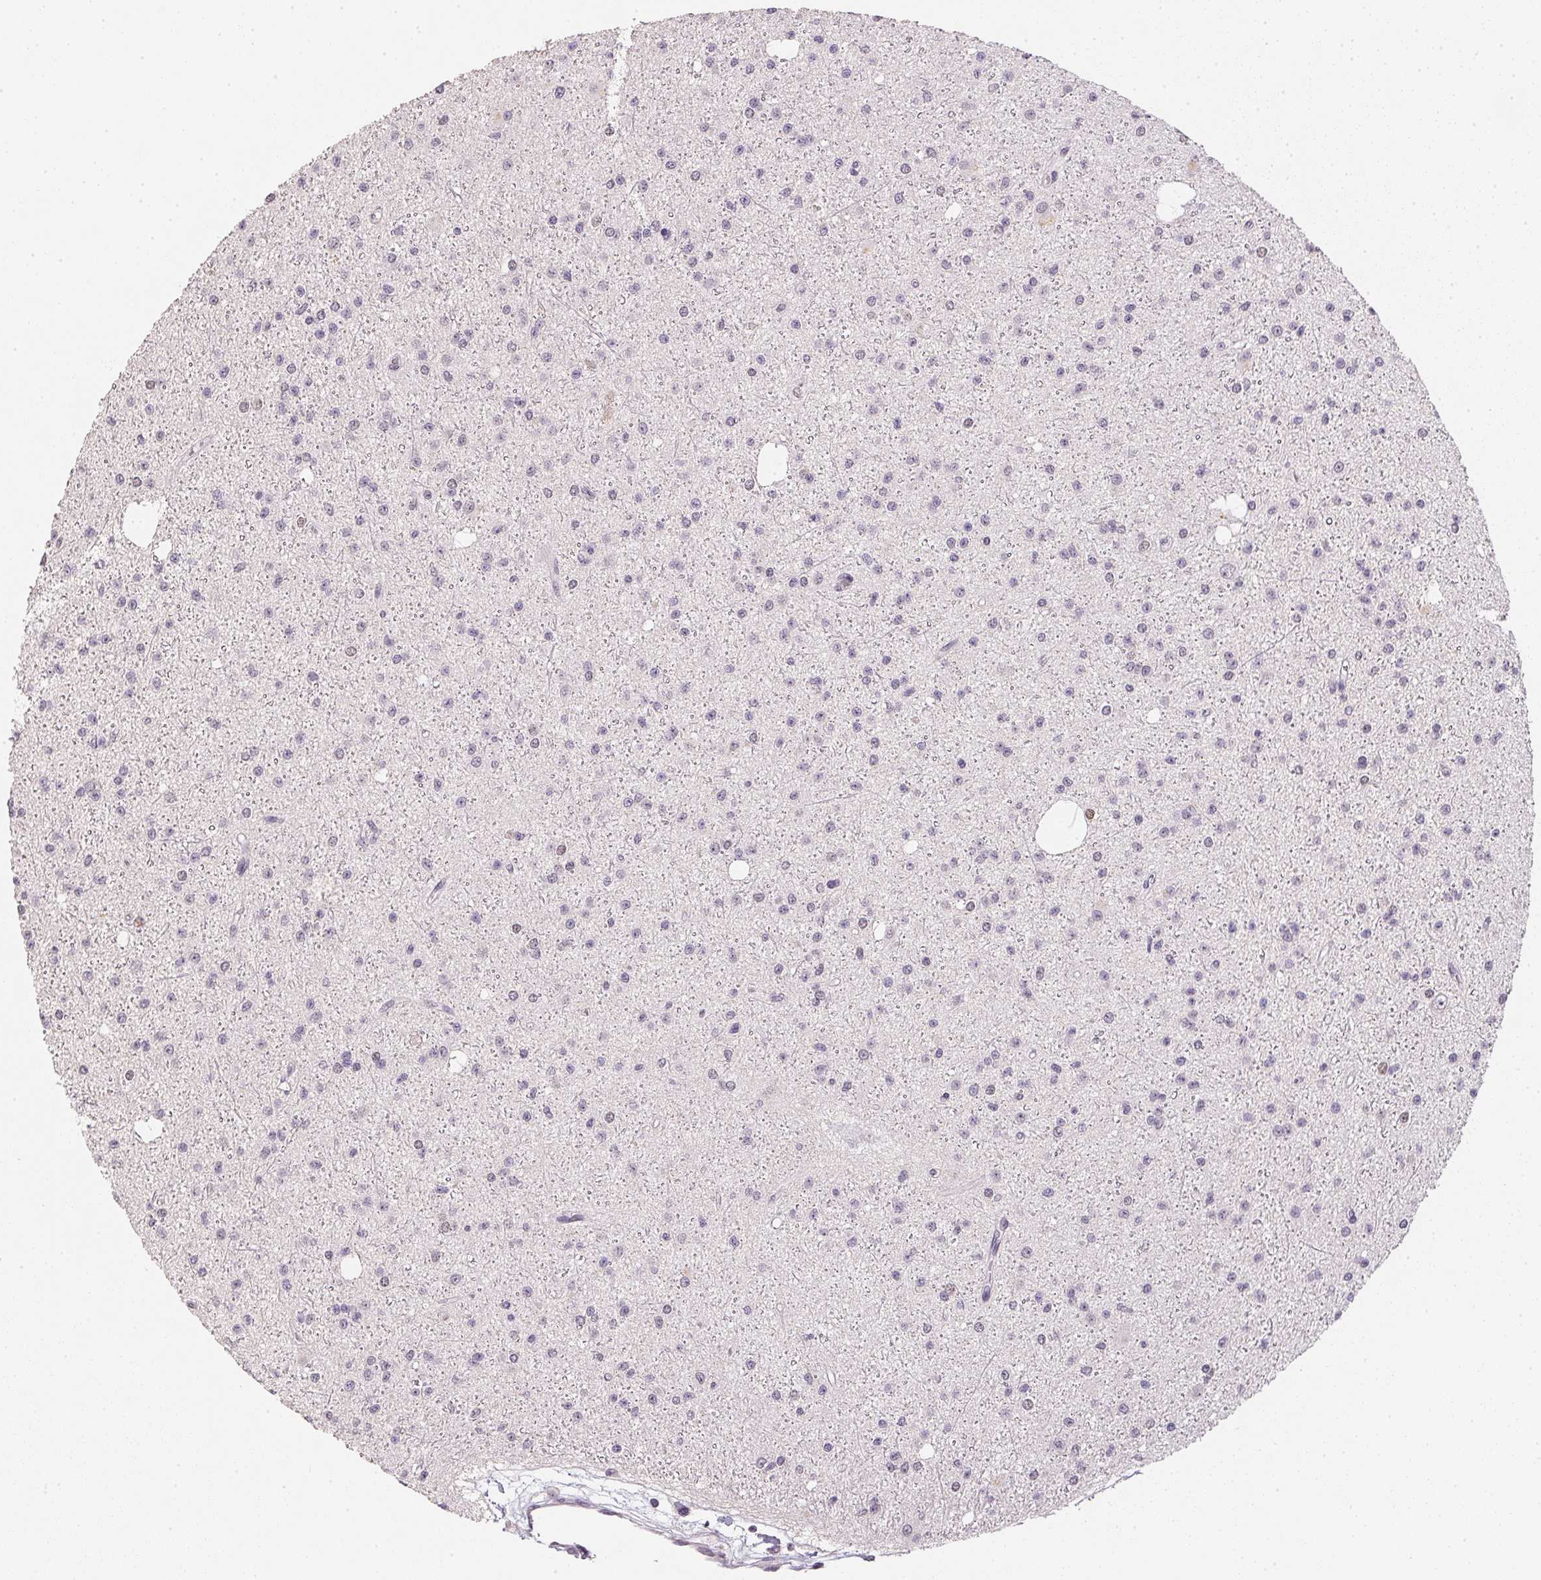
{"staining": {"intensity": "negative", "quantity": "none", "location": "none"}, "tissue": "glioma", "cell_type": "Tumor cells", "image_type": "cancer", "snomed": [{"axis": "morphology", "description": "Glioma, malignant, Low grade"}, {"axis": "topography", "description": "Brain"}], "caption": "An image of glioma stained for a protein exhibits no brown staining in tumor cells.", "gene": "POLR3G", "patient": {"sex": "male", "age": 27}}